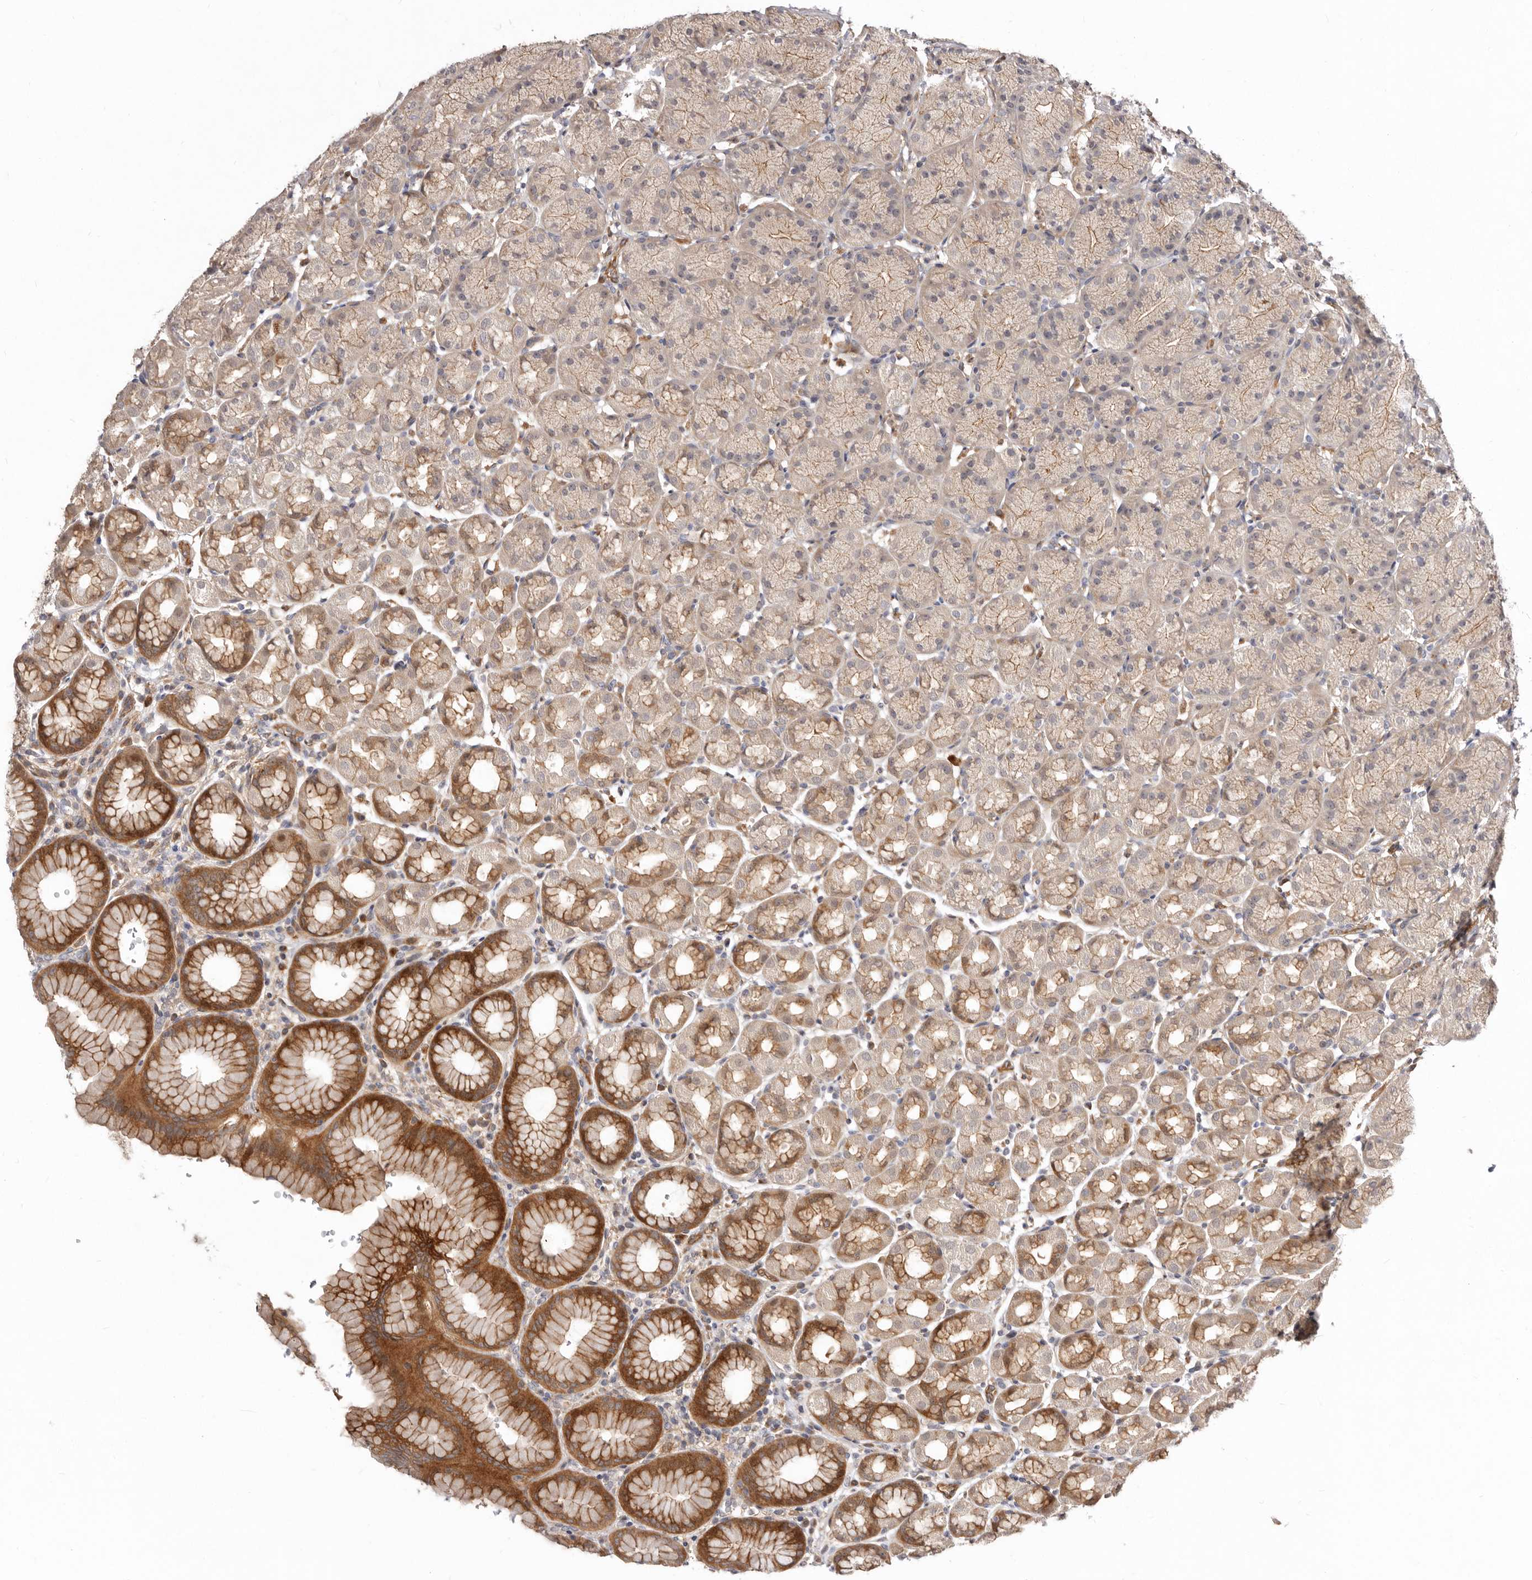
{"staining": {"intensity": "moderate", "quantity": ">75%", "location": "cytoplasmic/membranous"}, "tissue": "stomach", "cell_type": "Glandular cells", "image_type": "normal", "snomed": [{"axis": "morphology", "description": "Normal tissue, NOS"}, {"axis": "topography", "description": "Stomach"}], "caption": "Glandular cells display medium levels of moderate cytoplasmic/membranous staining in about >75% of cells in benign human stomach.", "gene": "GPATCH4", "patient": {"sex": "male", "age": 42}}